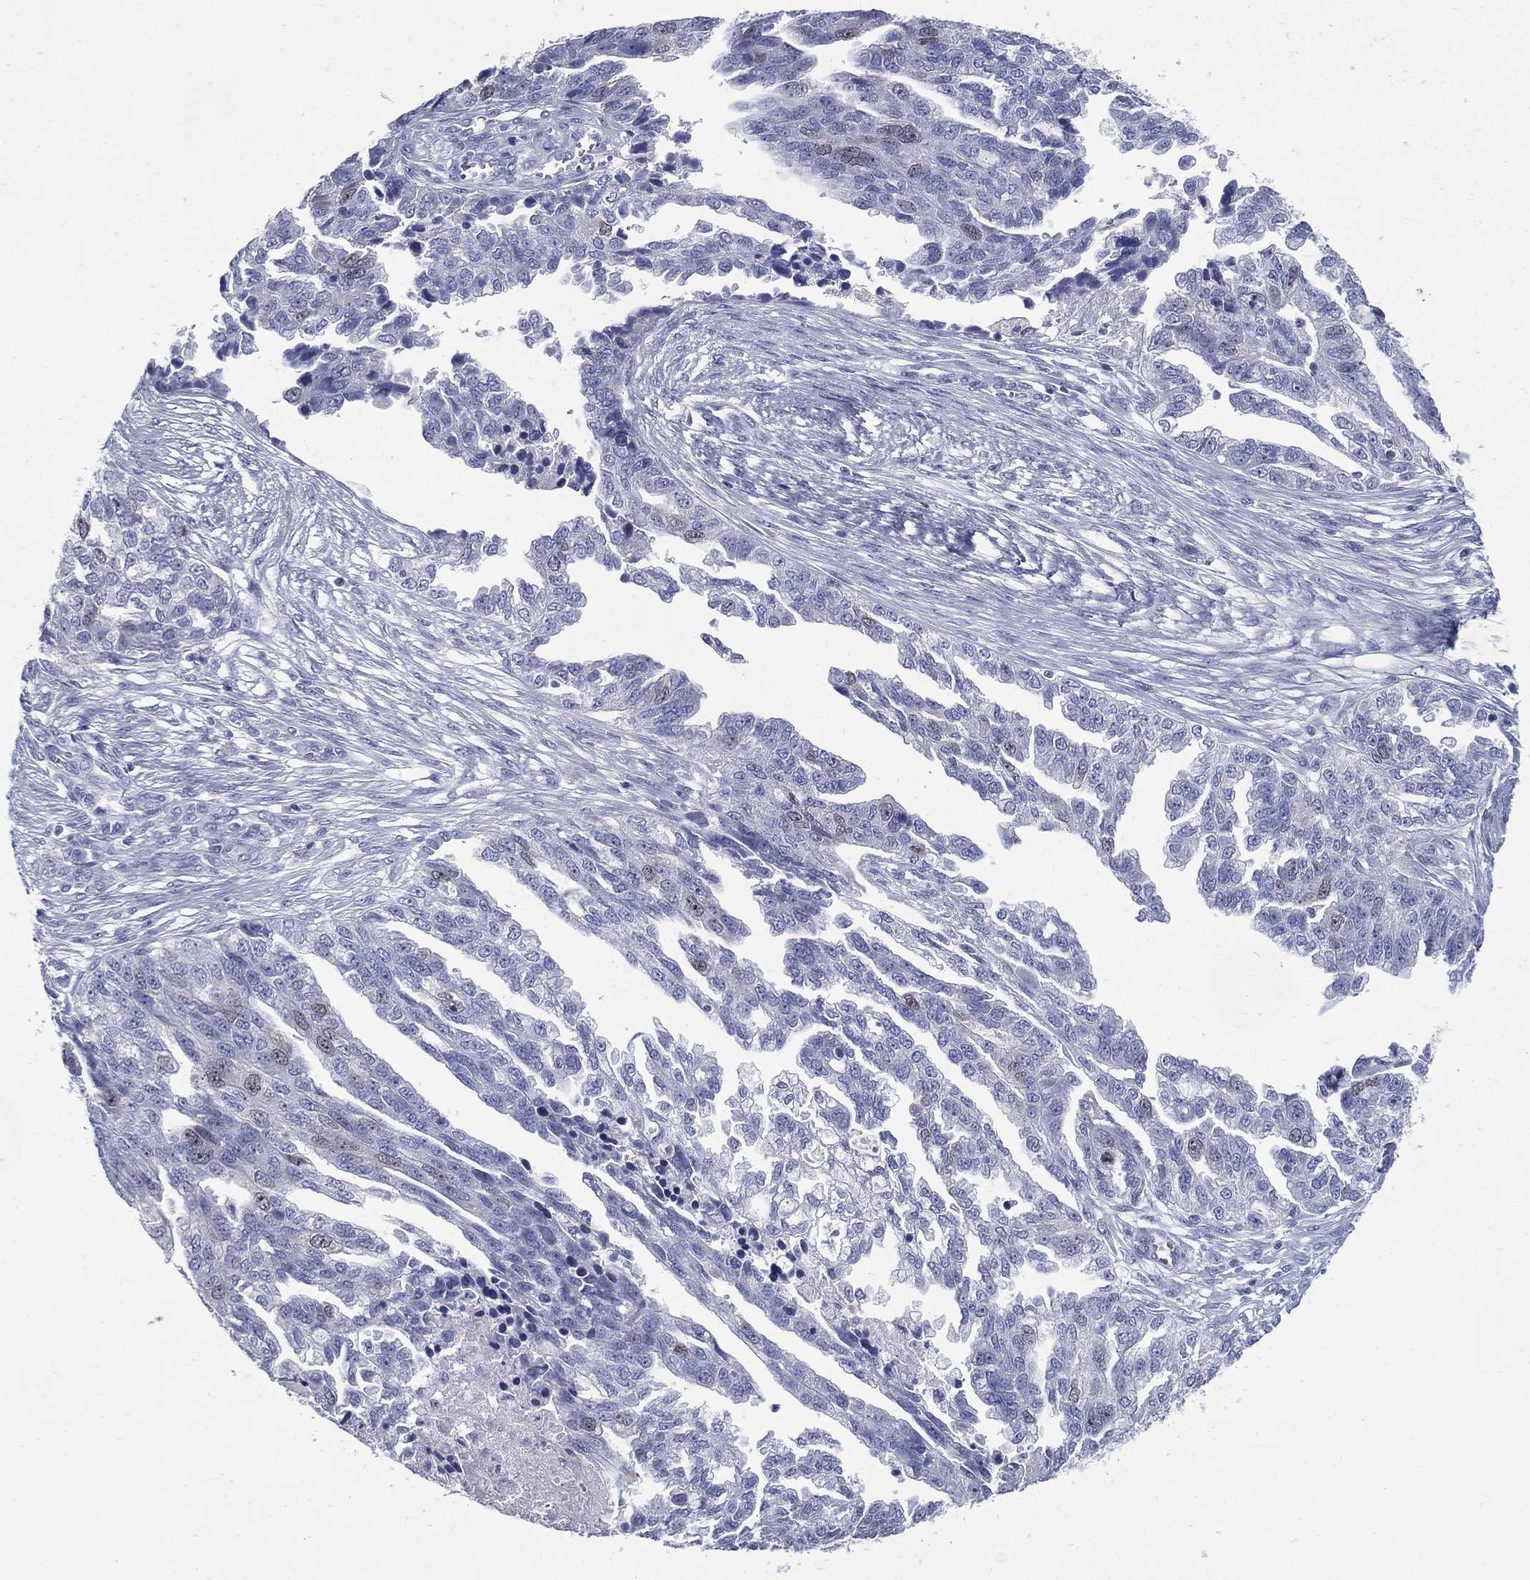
{"staining": {"intensity": "negative", "quantity": "none", "location": "none"}, "tissue": "ovarian cancer", "cell_type": "Tumor cells", "image_type": "cancer", "snomed": [{"axis": "morphology", "description": "Cystadenocarcinoma, serous, NOS"}, {"axis": "topography", "description": "Ovary"}], "caption": "Human ovarian serous cystadenocarcinoma stained for a protein using immunohistochemistry (IHC) displays no staining in tumor cells.", "gene": "KIF2C", "patient": {"sex": "female", "age": 51}}